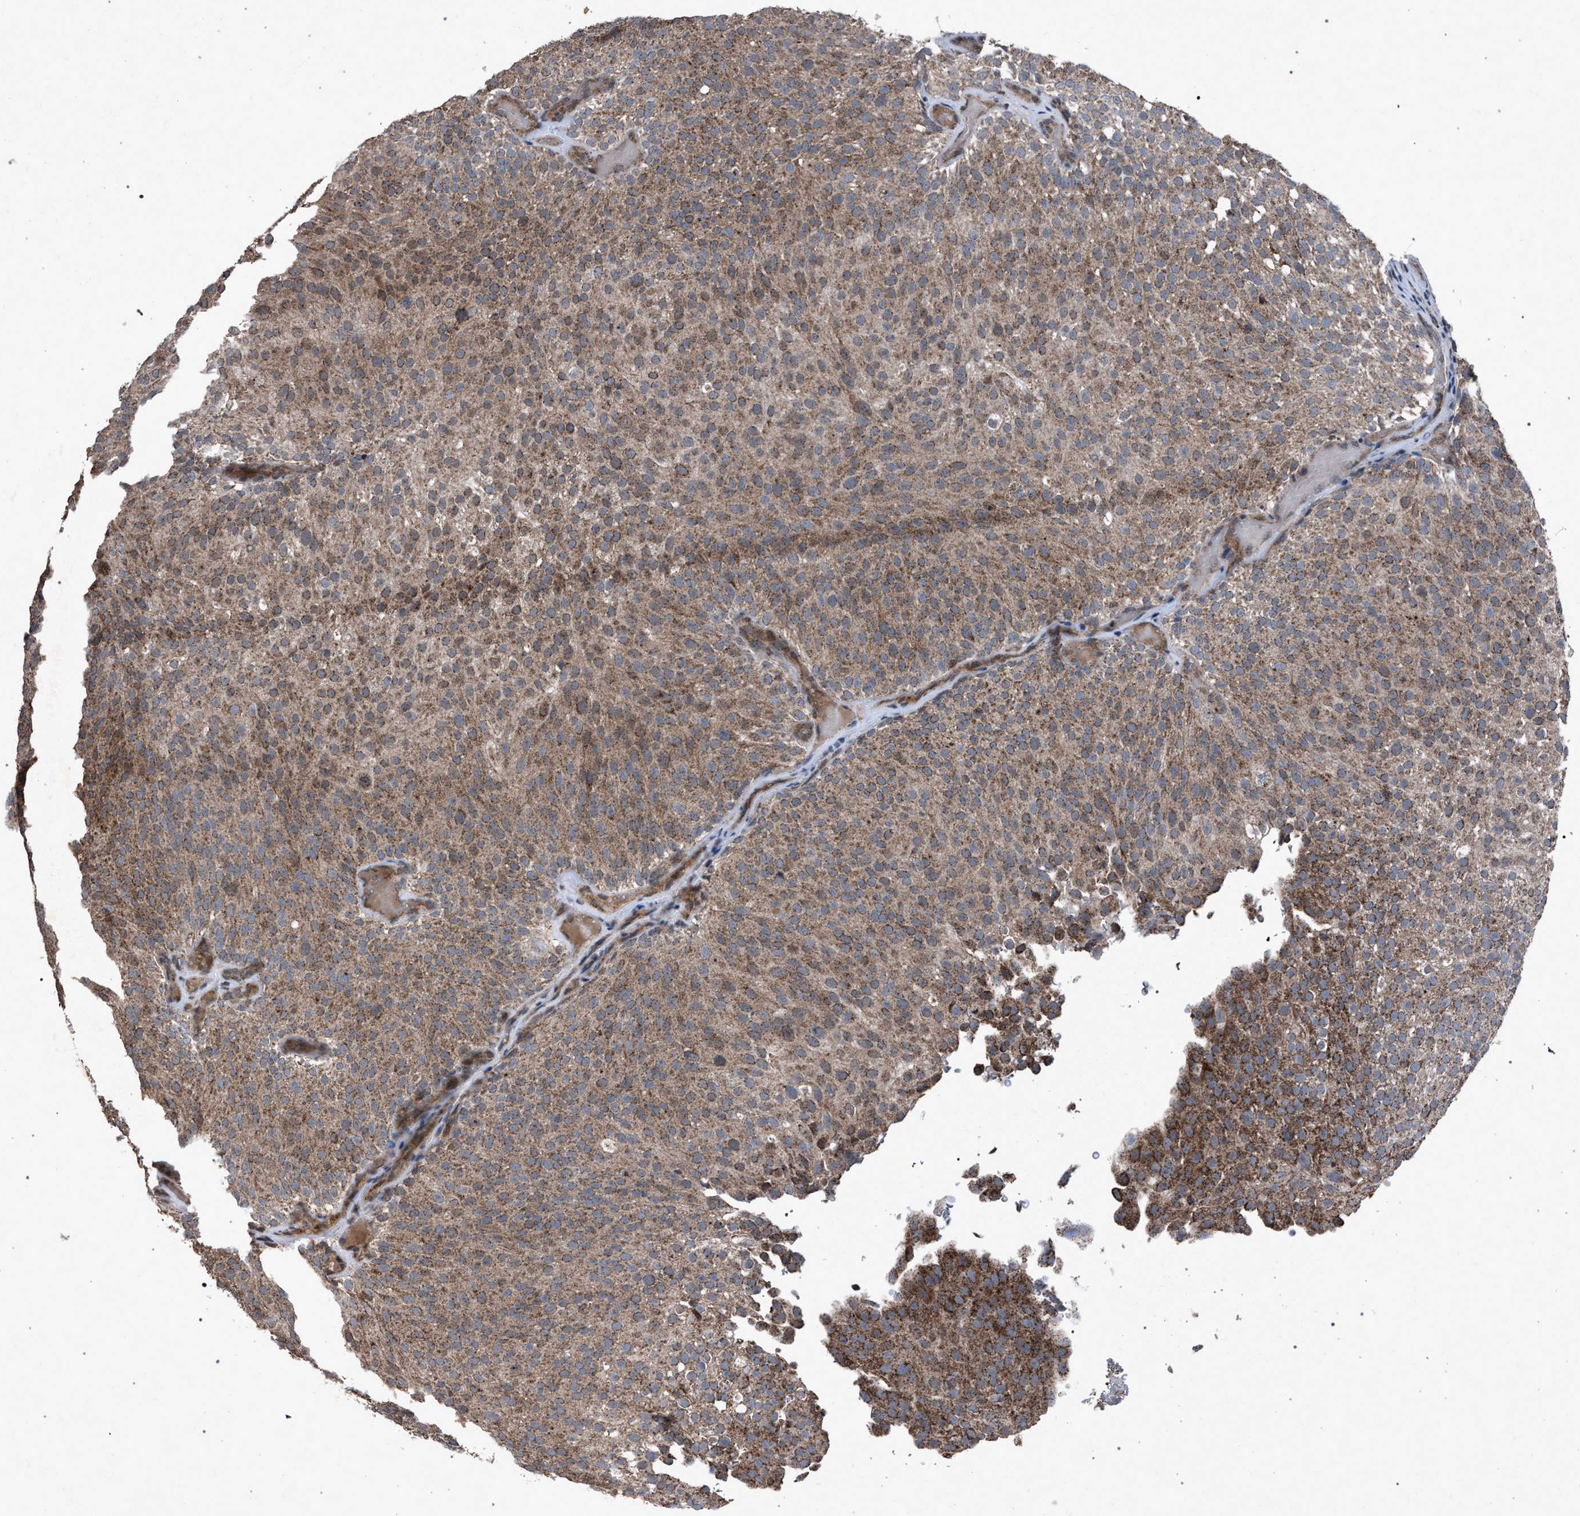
{"staining": {"intensity": "moderate", "quantity": ">75%", "location": "cytoplasmic/membranous"}, "tissue": "urothelial cancer", "cell_type": "Tumor cells", "image_type": "cancer", "snomed": [{"axis": "morphology", "description": "Urothelial carcinoma, Low grade"}, {"axis": "topography", "description": "Urinary bladder"}], "caption": "Protein staining shows moderate cytoplasmic/membranous staining in approximately >75% of tumor cells in urothelial cancer.", "gene": "HSD17B4", "patient": {"sex": "male", "age": 78}}